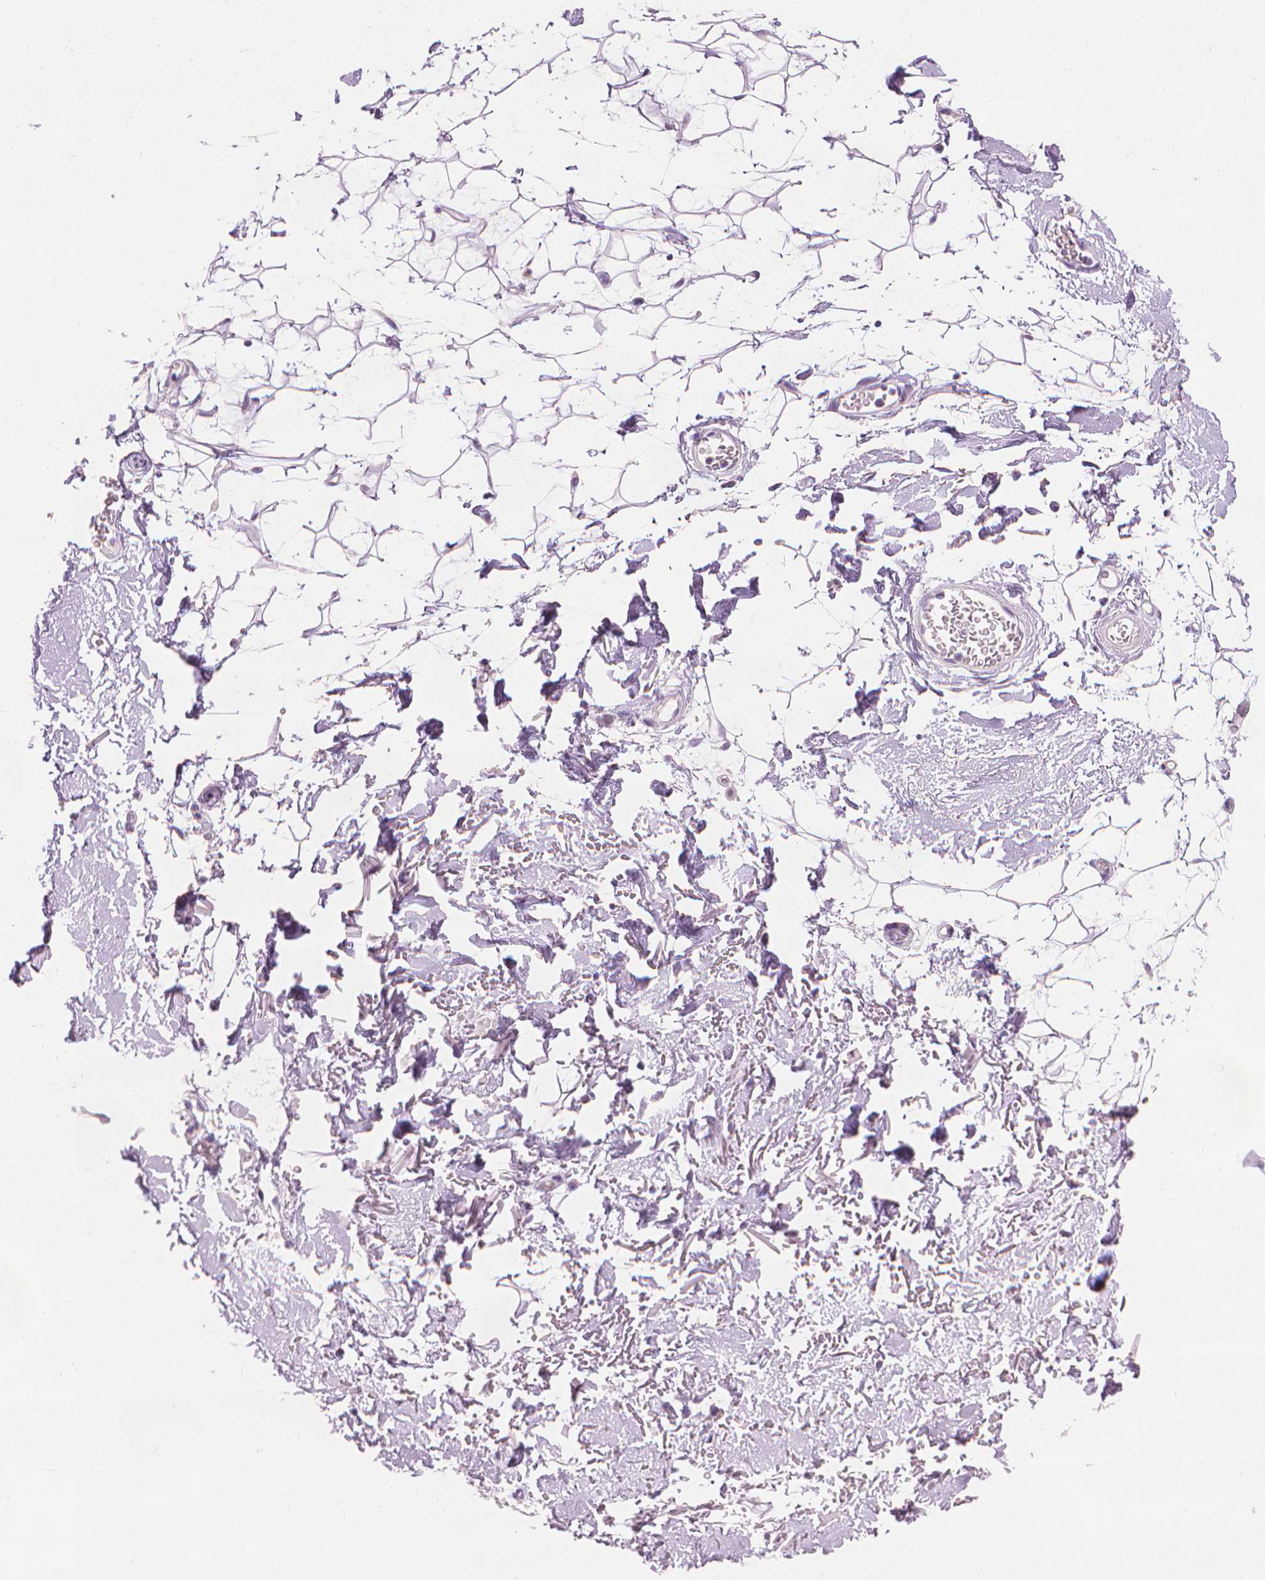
{"staining": {"intensity": "negative", "quantity": "none", "location": "none"}, "tissue": "adipose tissue", "cell_type": "Adipocytes", "image_type": "normal", "snomed": [{"axis": "morphology", "description": "Normal tissue, NOS"}, {"axis": "topography", "description": "Anal"}, {"axis": "topography", "description": "Peripheral nerve tissue"}], "caption": "Adipocytes are negative for brown protein staining in normal adipose tissue.", "gene": "MLANA", "patient": {"sex": "male", "age": 78}}